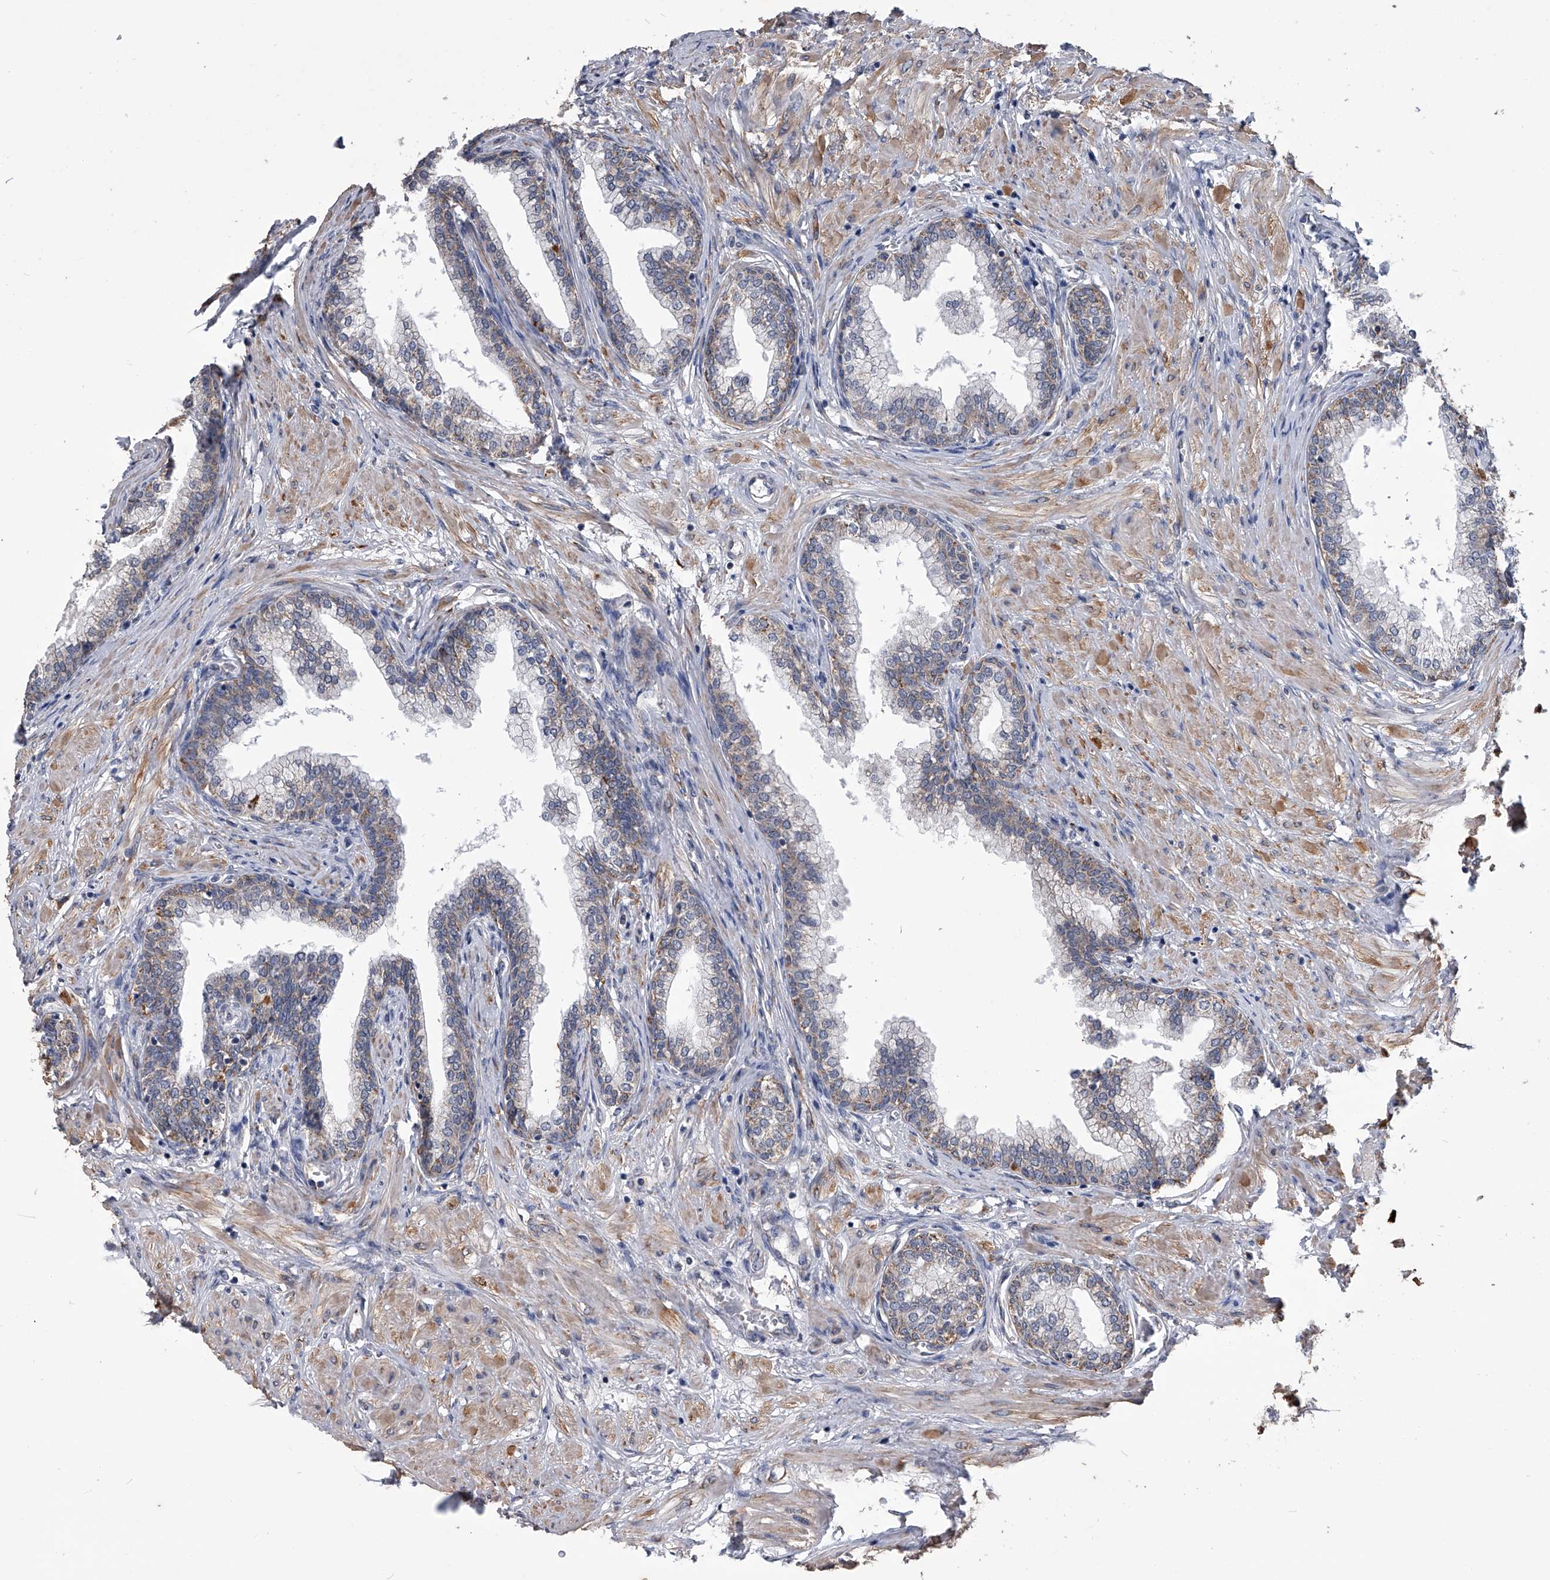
{"staining": {"intensity": "weak", "quantity": "25%-75%", "location": "cytoplasmic/membranous"}, "tissue": "prostate", "cell_type": "Glandular cells", "image_type": "normal", "snomed": [{"axis": "morphology", "description": "Normal tissue, NOS"}, {"axis": "morphology", "description": "Urothelial carcinoma, Low grade"}, {"axis": "topography", "description": "Urinary bladder"}, {"axis": "topography", "description": "Prostate"}], "caption": "DAB (3,3'-diaminobenzidine) immunohistochemical staining of unremarkable prostate reveals weak cytoplasmic/membranous protein positivity in approximately 25%-75% of glandular cells. (brown staining indicates protein expression, while blue staining denotes nuclei).", "gene": "OAT", "patient": {"sex": "male", "age": 60}}